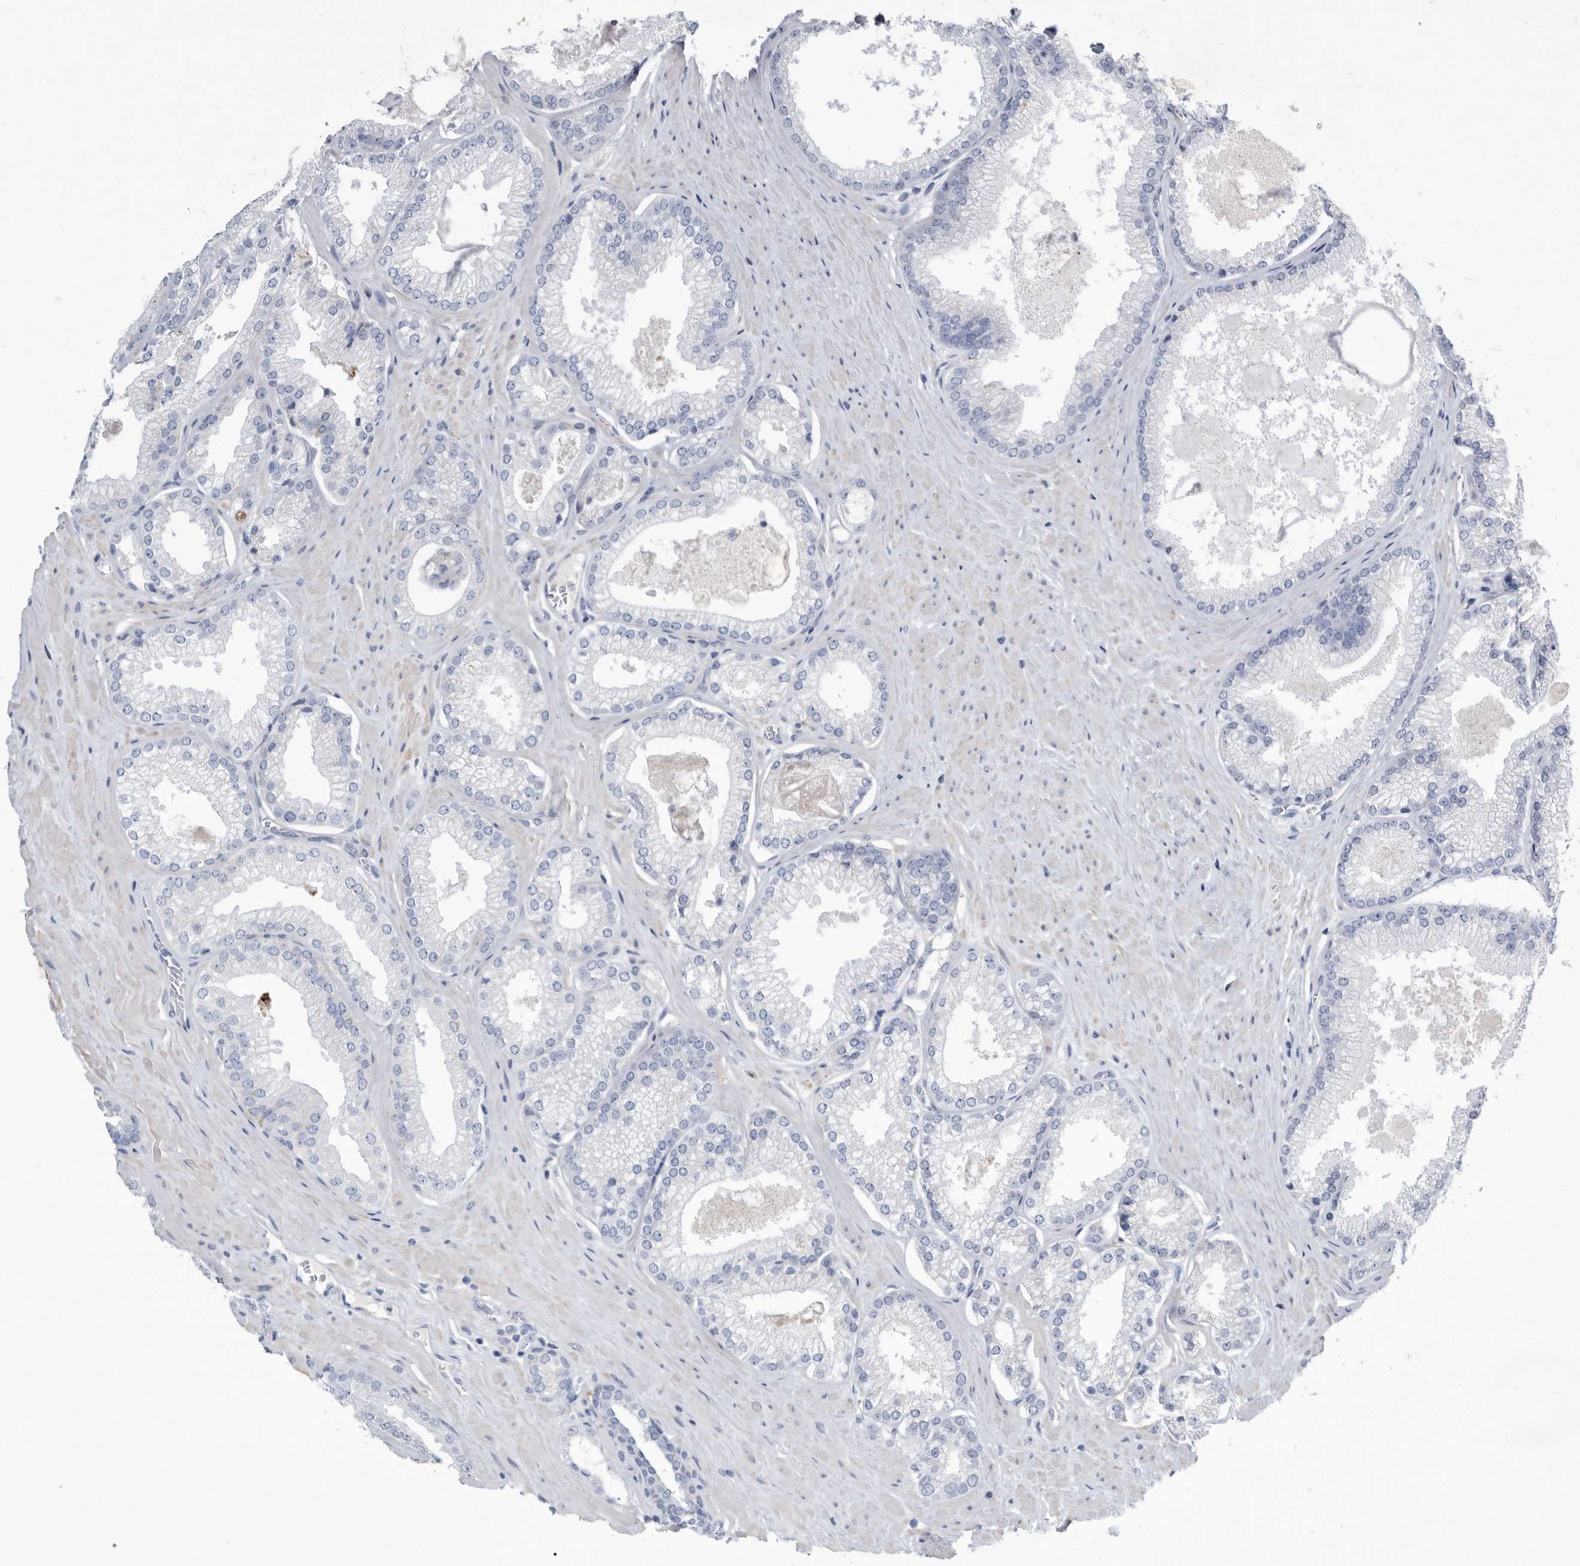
{"staining": {"intensity": "negative", "quantity": "none", "location": "none"}, "tissue": "prostate cancer", "cell_type": "Tumor cells", "image_type": "cancer", "snomed": [{"axis": "morphology", "description": "Adenocarcinoma, Low grade"}, {"axis": "topography", "description": "Prostate"}], "caption": "DAB (3,3'-diaminobenzidine) immunohistochemical staining of prostate cancer exhibits no significant positivity in tumor cells.", "gene": "BTBD6", "patient": {"sex": "male", "age": 62}}